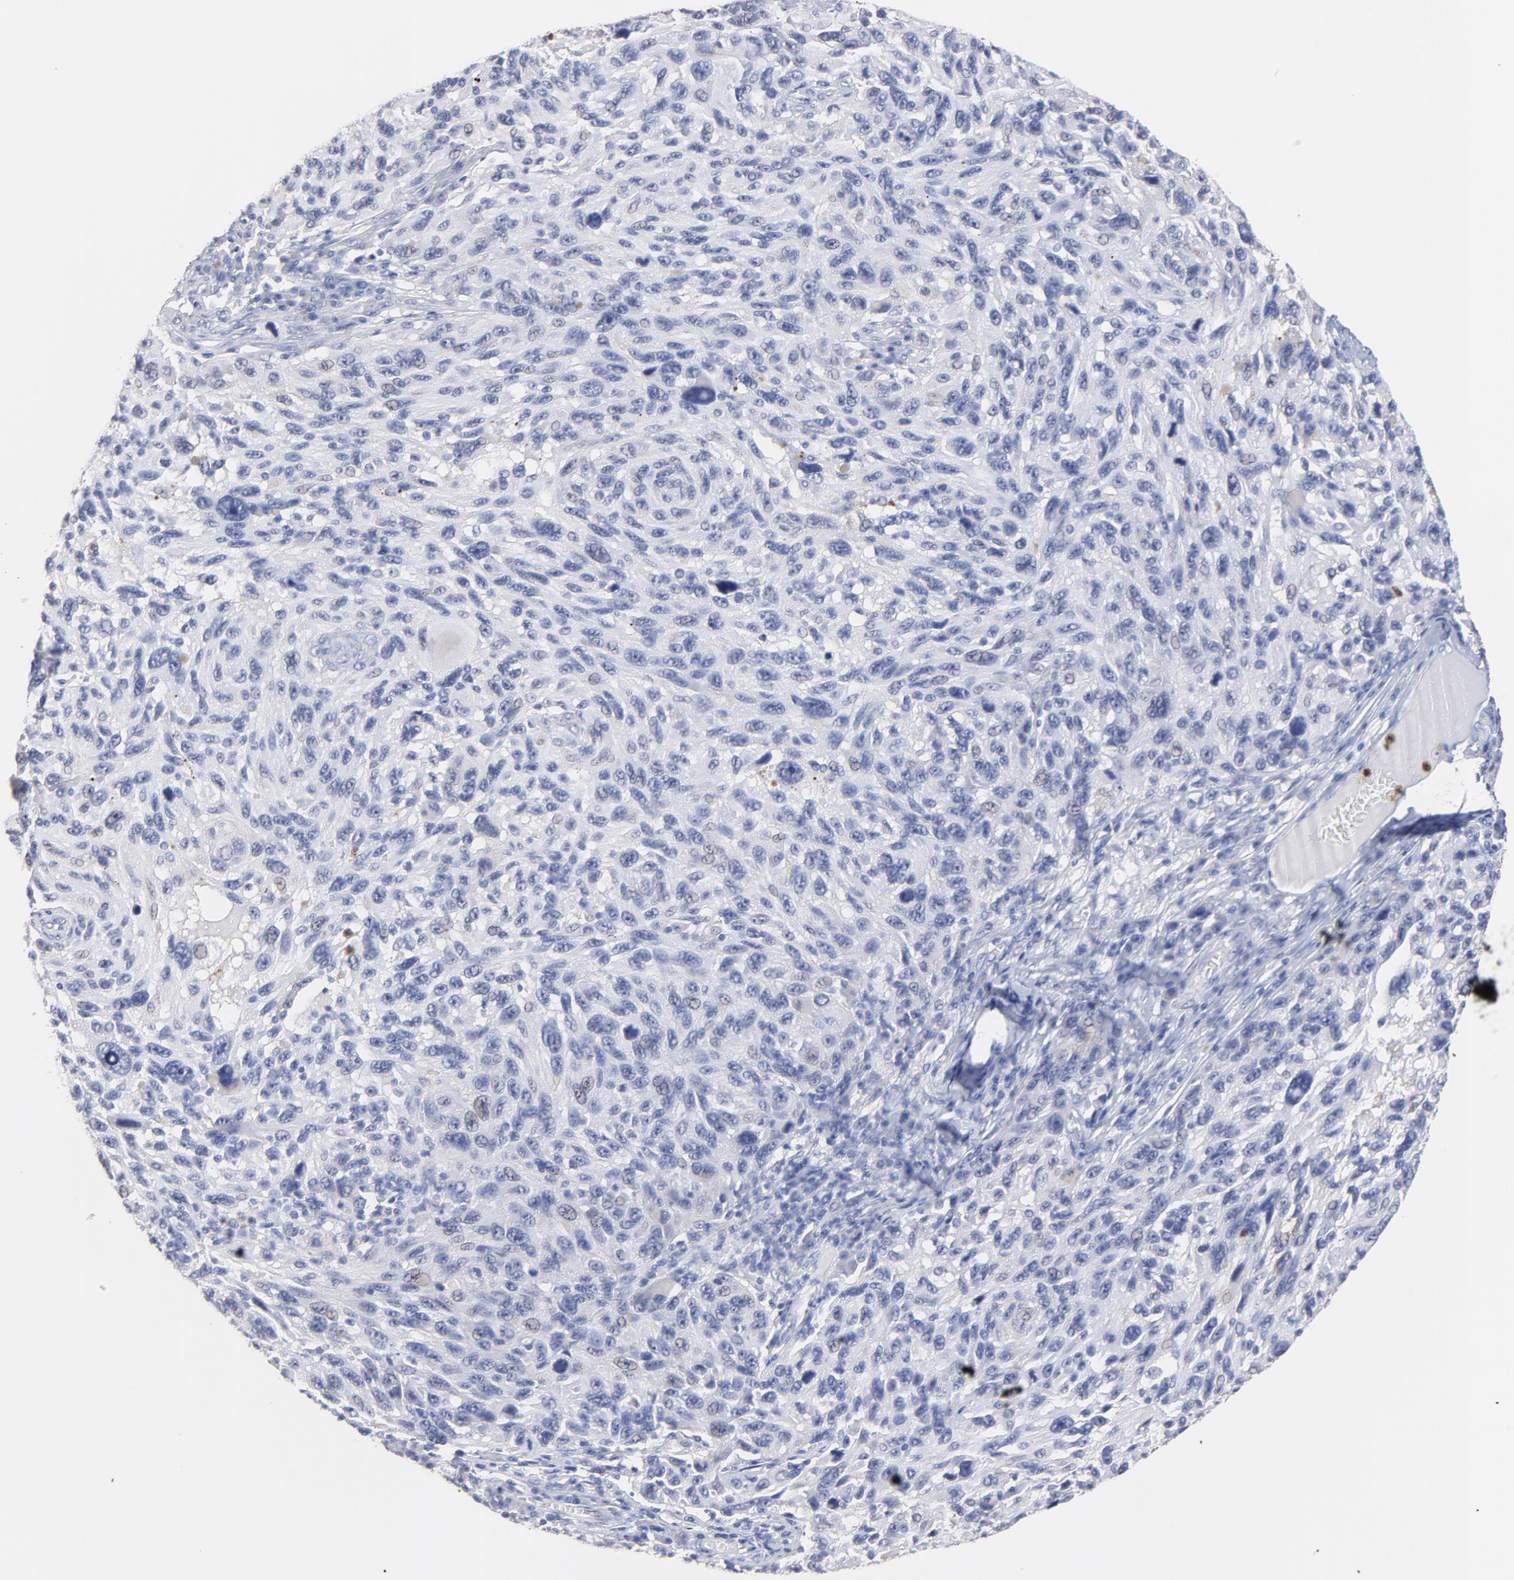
{"staining": {"intensity": "negative", "quantity": "none", "location": "none"}, "tissue": "melanoma", "cell_type": "Tumor cells", "image_type": "cancer", "snomed": [{"axis": "morphology", "description": "Malignant melanoma, NOS"}, {"axis": "topography", "description": "Skin"}], "caption": "Immunohistochemical staining of malignant melanoma displays no significant expression in tumor cells.", "gene": "SMARCA1", "patient": {"sex": "male", "age": 53}}